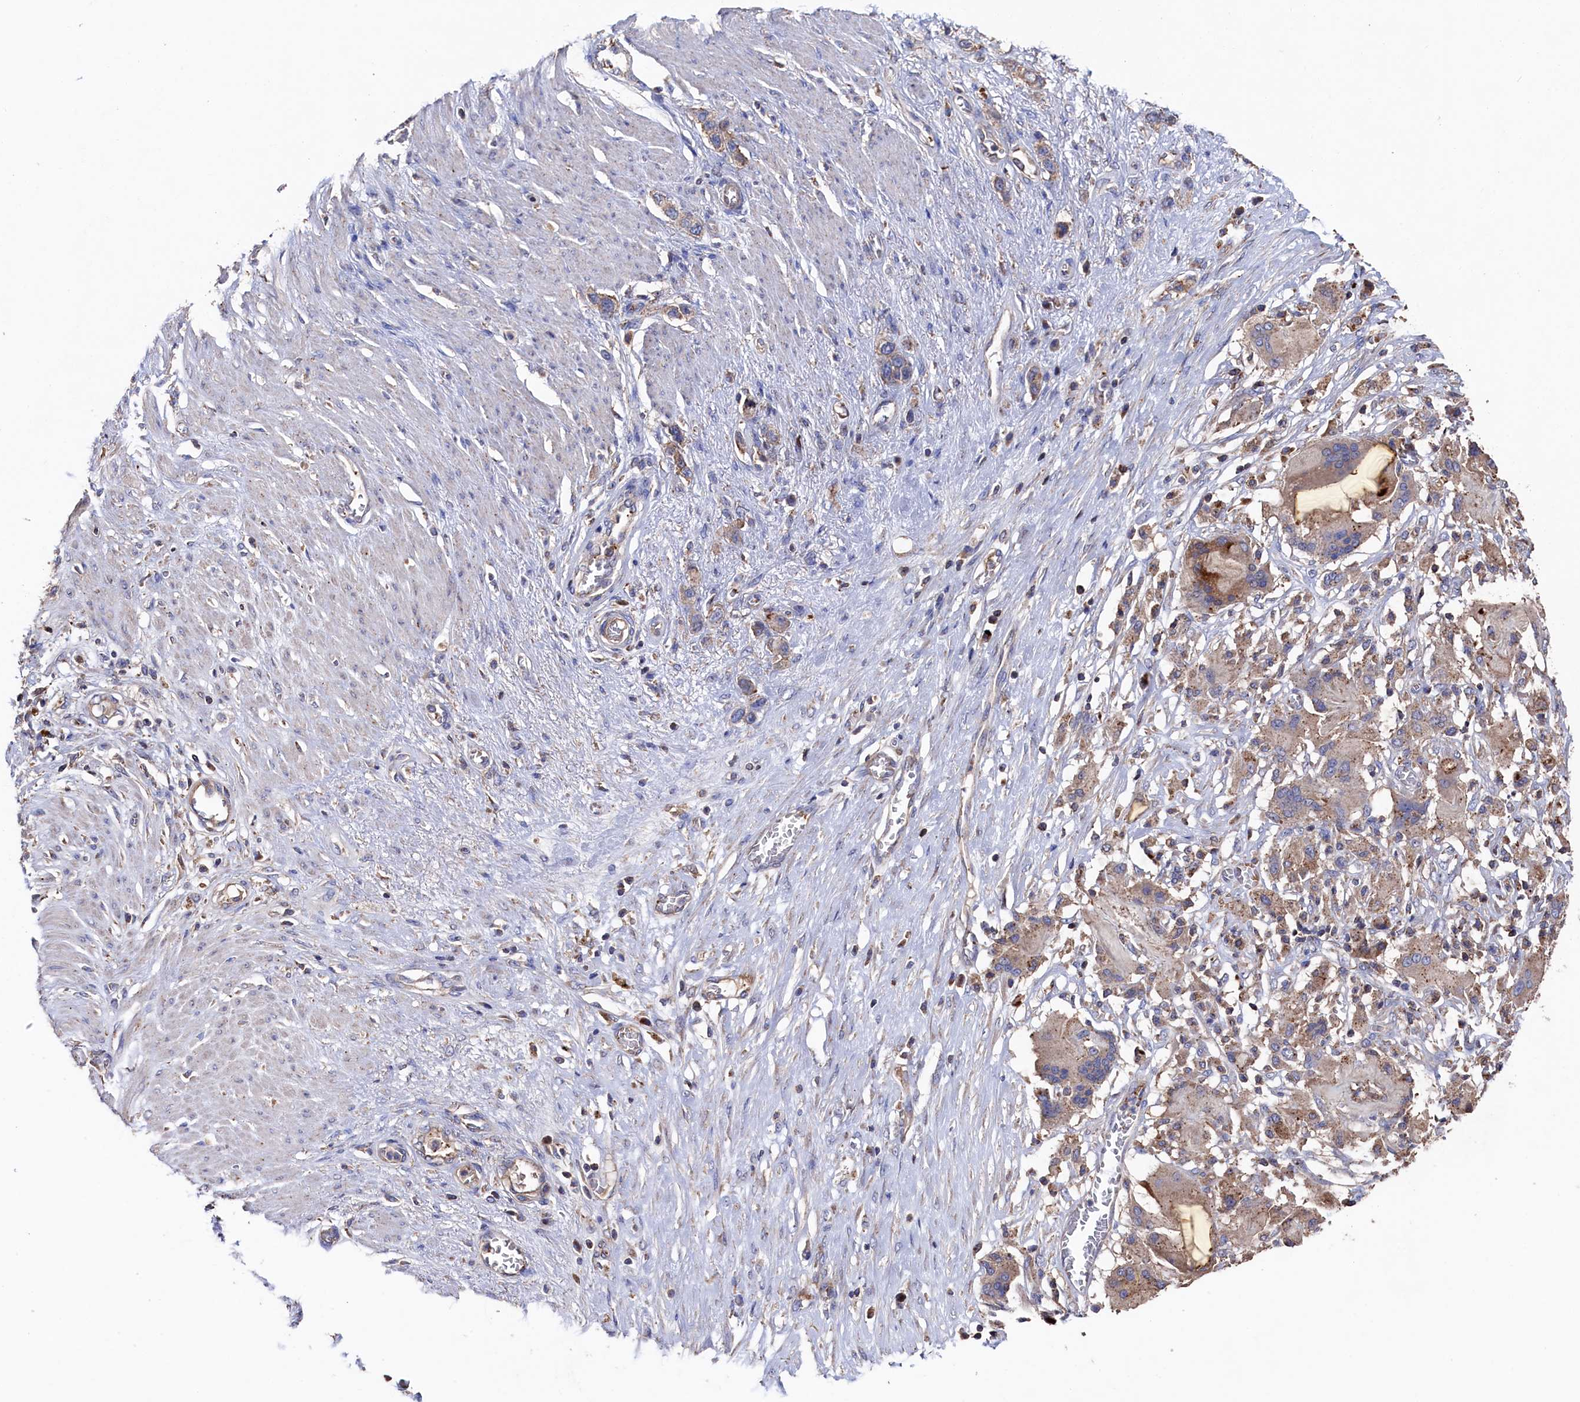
{"staining": {"intensity": "moderate", "quantity": ">75%", "location": "cytoplasmic/membranous"}, "tissue": "stomach cancer", "cell_type": "Tumor cells", "image_type": "cancer", "snomed": [{"axis": "morphology", "description": "Adenocarcinoma, NOS"}, {"axis": "morphology", "description": "Adenocarcinoma, High grade"}, {"axis": "topography", "description": "Stomach, upper"}, {"axis": "topography", "description": "Stomach, lower"}], "caption": "Human stomach cancer stained for a protein (brown) shows moderate cytoplasmic/membranous positive positivity in approximately >75% of tumor cells.", "gene": "TK2", "patient": {"sex": "female", "age": 65}}